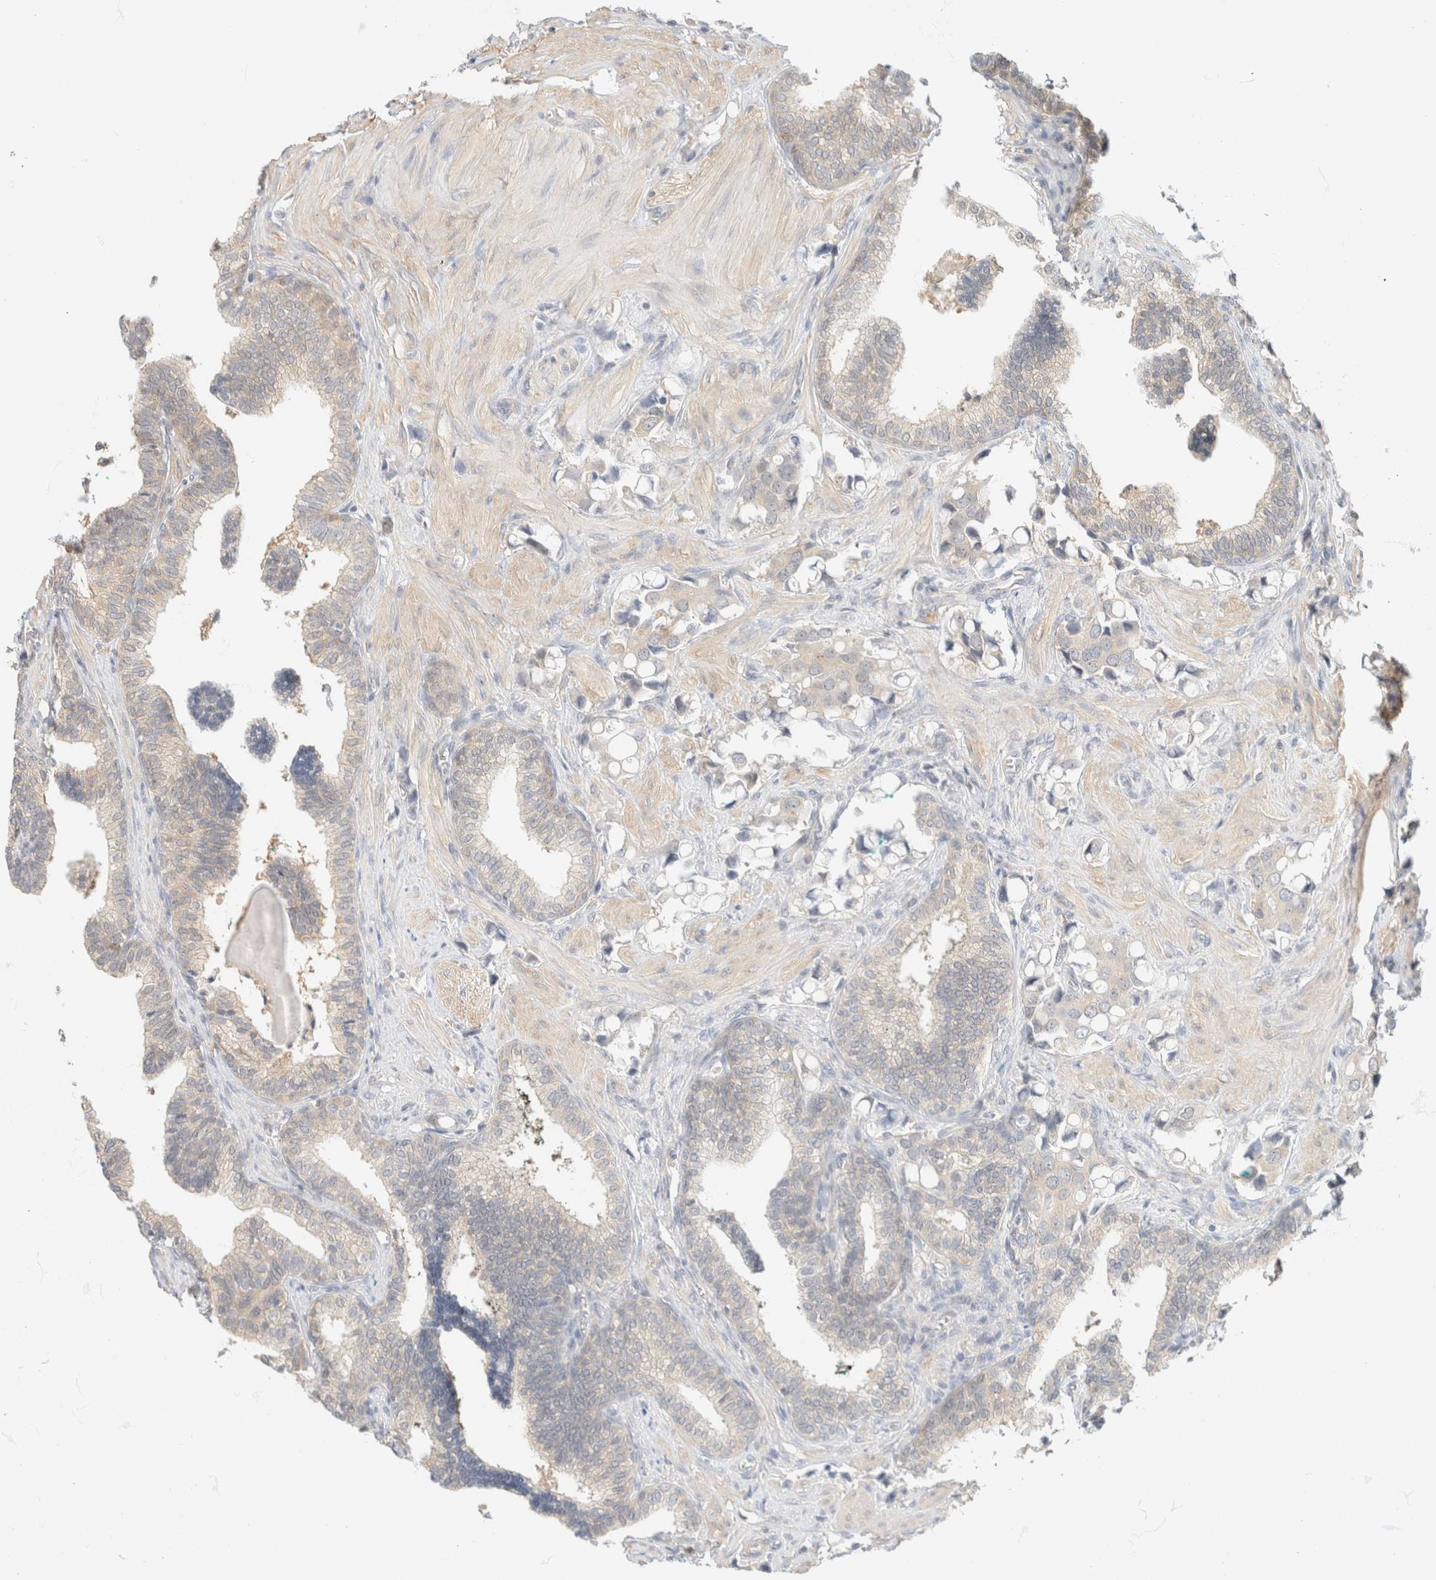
{"staining": {"intensity": "negative", "quantity": "none", "location": "none"}, "tissue": "prostate cancer", "cell_type": "Tumor cells", "image_type": "cancer", "snomed": [{"axis": "morphology", "description": "Adenocarcinoma, High grade"}, {"axis": "topography", "description": "Prostate"}], "caption": "DAB (3,3'-diaminobenzidine) immunohistochemical staining of human prostate adenocarcinoma (high-grade) exhibits no significant expression in tumor cells. (Immunohistochemistry (ihc), brightfield microscopy, high magnification).", "gene": "GPI", "patient": {"sex": "male", "age": 52}}